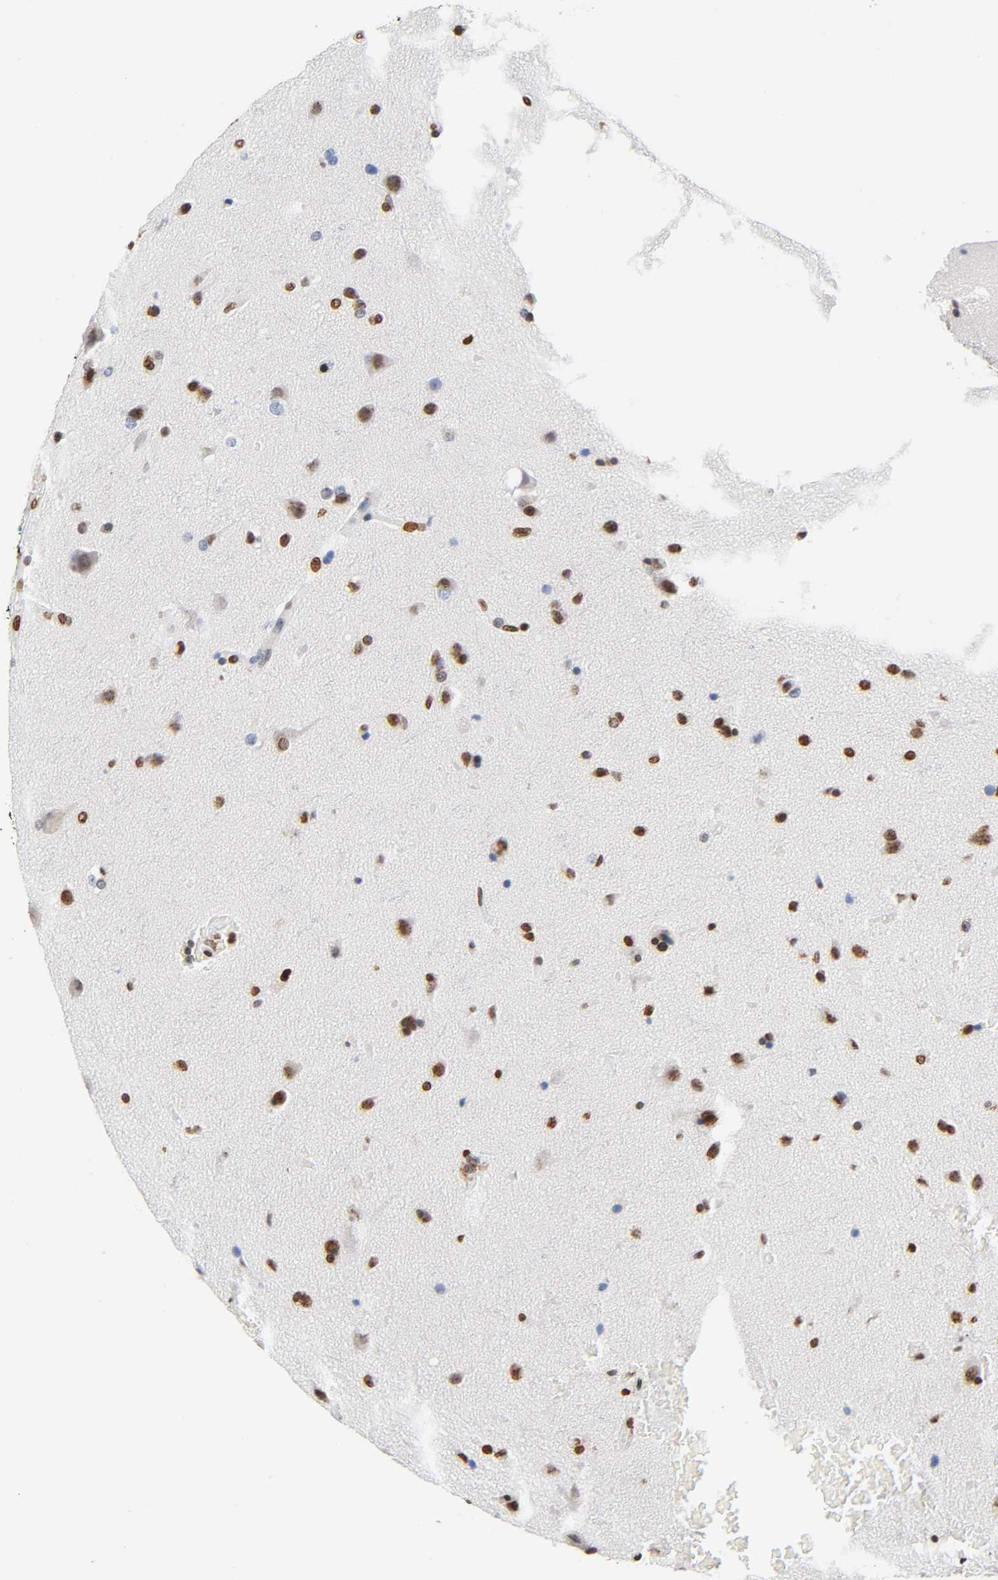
{"staining": {"intensity": "strong", "quantity": ">75%", "location": "nuclear"}, "tissue": "glioma", "cell_type": "Tumor cells", "image_type": "cancer", "snomed": [{"axis": "morphology", "description": "Glioma, malignant, Low grade"}, {"axis": "topography", "description": "Cerebral cortex"}], "caption": "This is a micrograph of immunohistochemistry (IHC) staining of malignant low-grade glioma, which shows strong expression in the nuclear of tumor cells.", "gene": "HOXA6", "patient": {"sex": "female", "age": 47}}